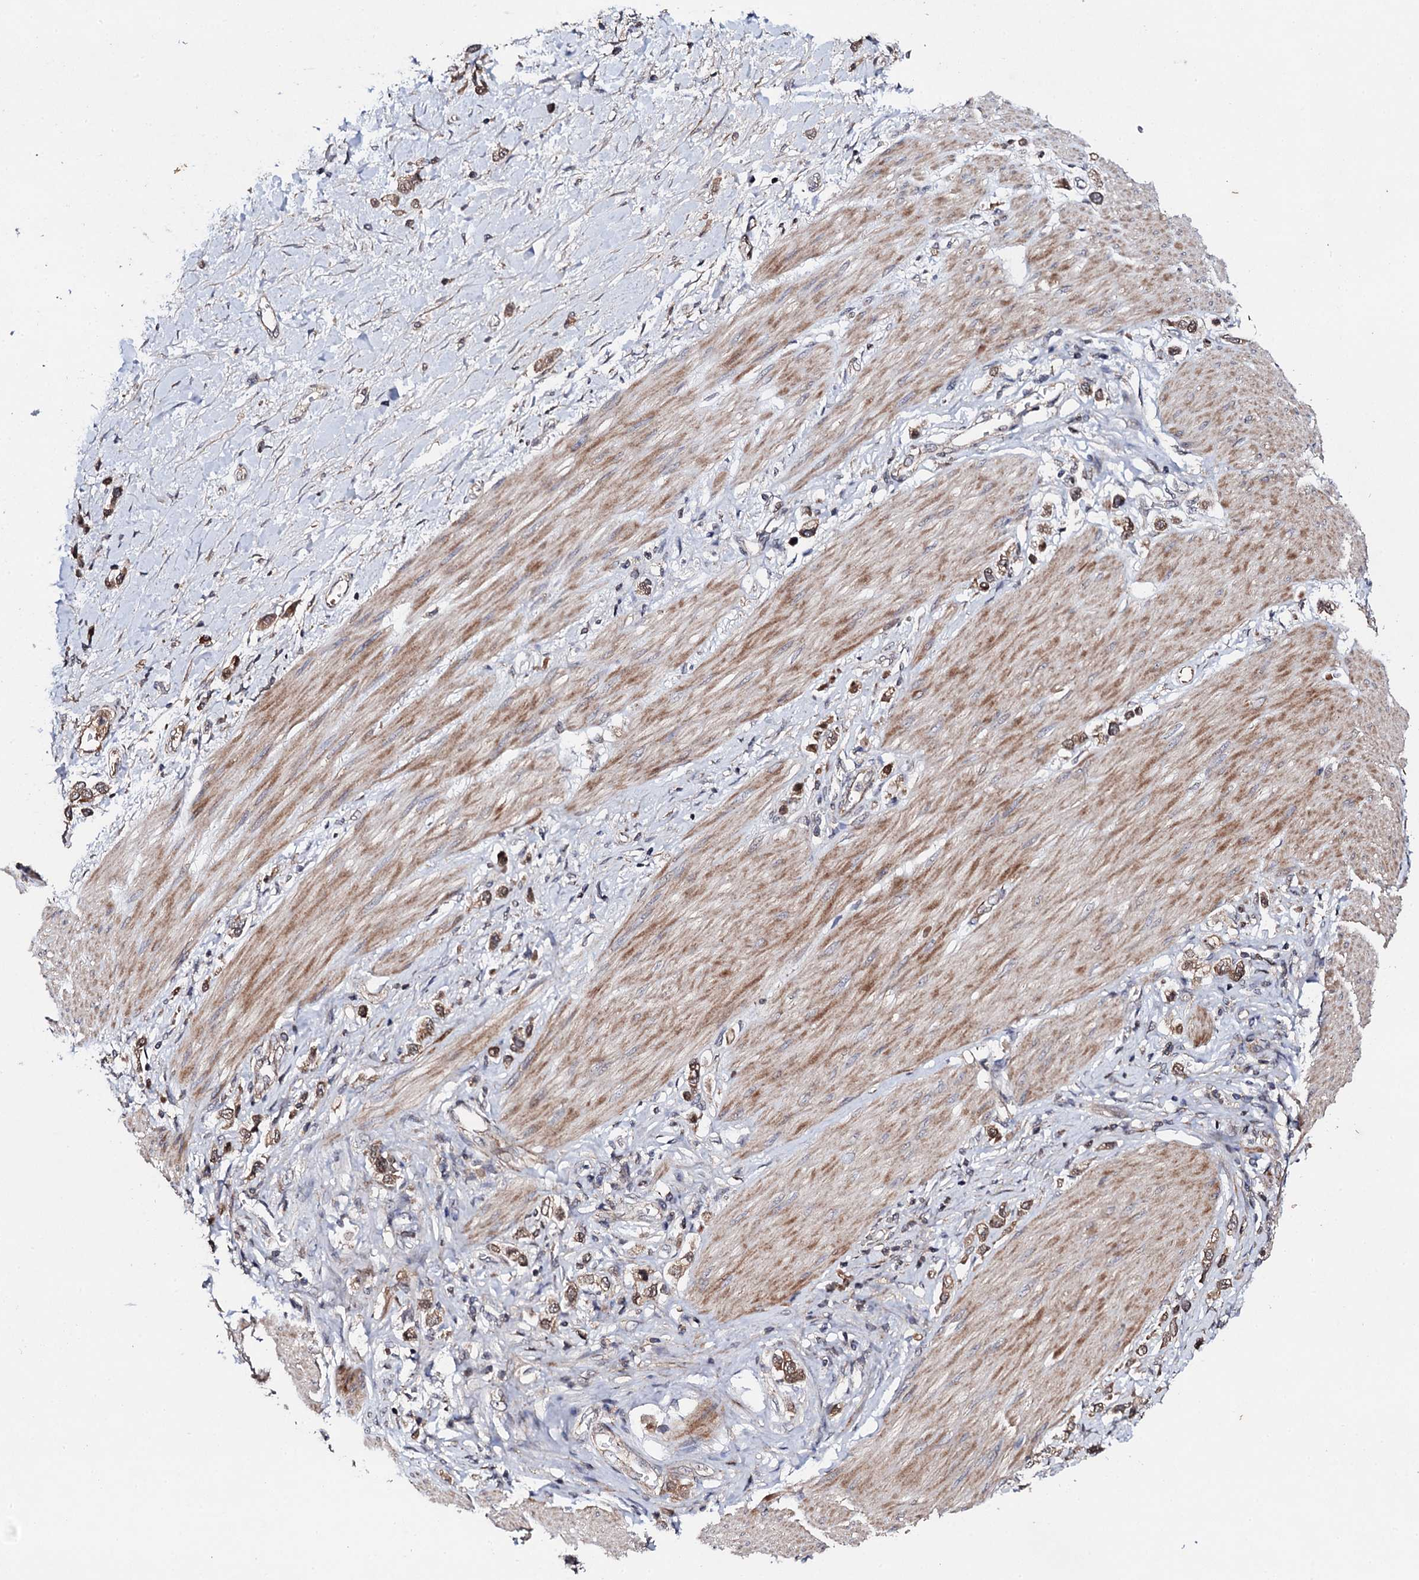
{"staining": {"intensity": "moderate", "quantity": ">75%", "location": "cytoplasmic/membranous"}, "tissue": "stomach cancer", "cell_type": "Tumor cells", "image_type": "cancer", "snomed": [{"axis": "morphology", "description": "Normal tissue, NOS"}, {"axis": "morphology", "description": "Adenocarcinoma, NOS"}, {"axis": "topography", "description": "Stomach, upper"}, {"axis": "topography", "description": "Stomach"}], "caption": "This is an image of IHC staining of stomach cancer, which shows moderate staining in the cytoplasmic/membranous of tumor cells.", "gene": "FAM111A", "patient": {"sex": "female", "age": 65}}